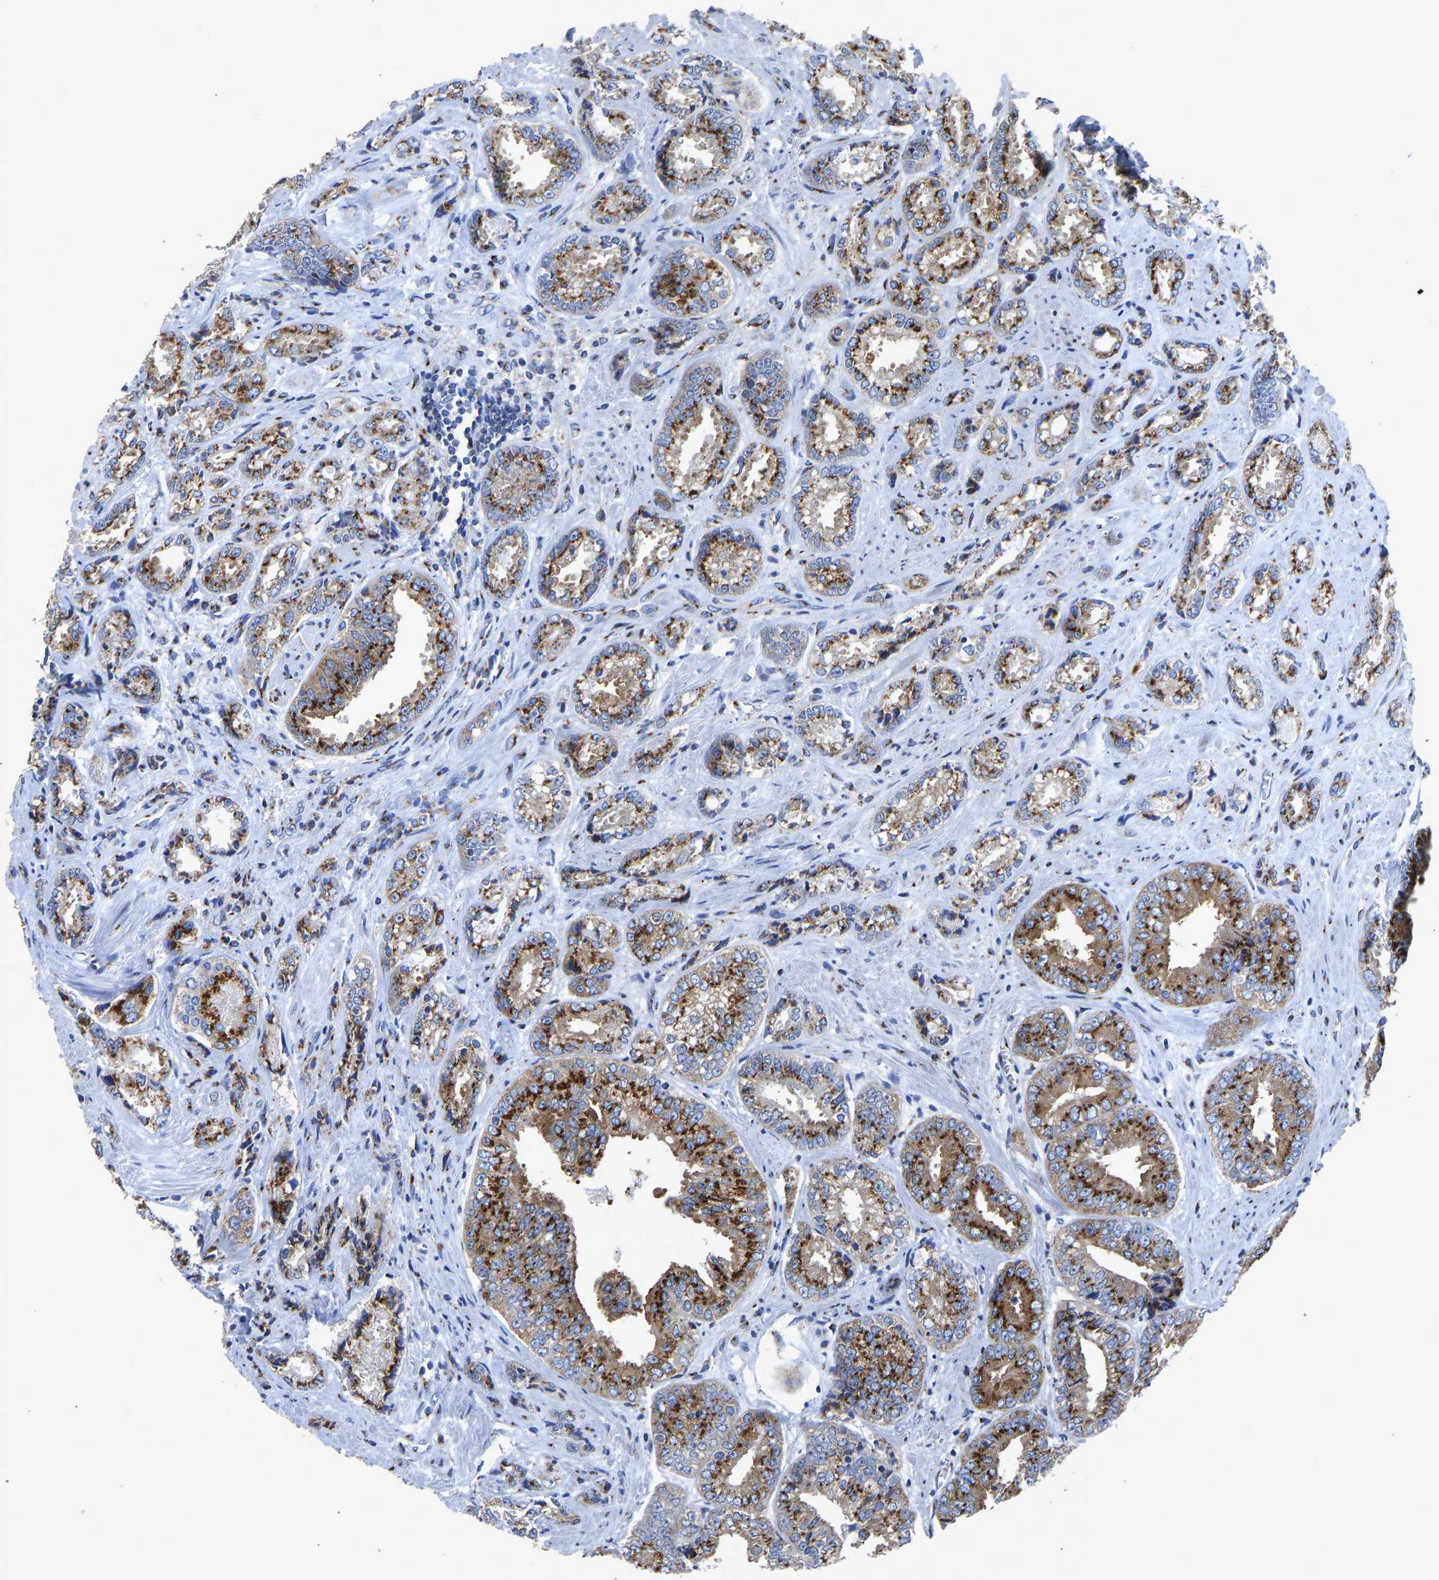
{"staining": {"intensity": "strong", "quantity": ">75%", "location": "cytoplasmic/membranous"}, "tissue": "prostate cancer", "cell_type": "Tumor cells", "image_type": "cancer", "snomed": [{"axis": "morphology", "description": "Adenocarcinoma, High grade"}, {"axis": "topography", "description": "Prostate"}], "caption": "This micrograph exhibits IHC staining of prostate high-grade adenocarcinoma, with high strong cytoplasmic/membranous expression in about >75% of tumor cells.", "gene": "TMEM87A", "patient": {"sex": "male", "age": 61}}